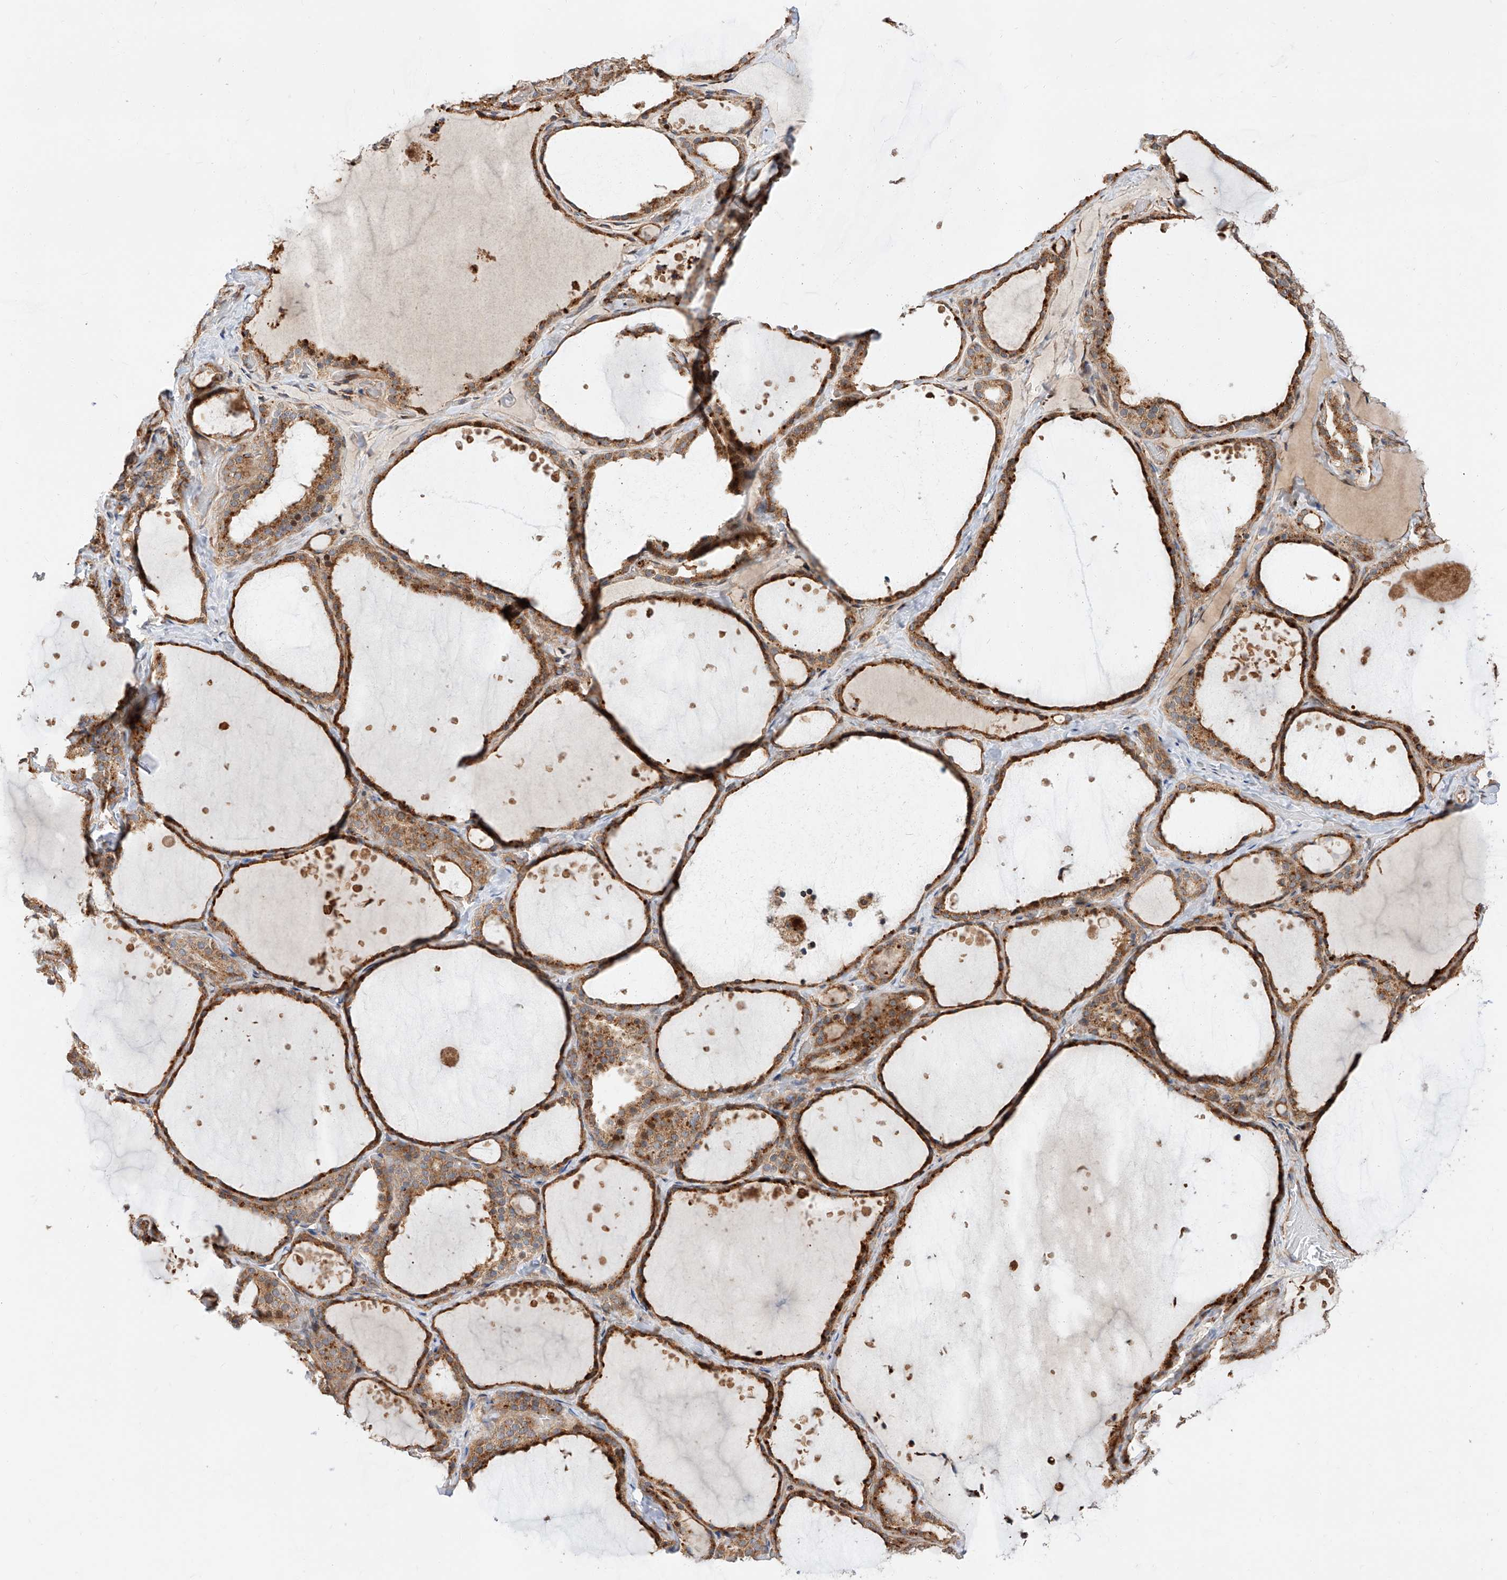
{"staining": {"intensity": "moderate", "quantity": ">75%", "location": "cytoplasmic/membranous"}, "tissue": "thyroid gland", "cell_type": "Glandular cells", "image_type": "normal", "snomed": [{"axis": "morphology", "description": "Normal tissue, NOS"}, {"axis": "topography", "description": "Thyroid gland"}], "caption": "Moderate cytoplasmic/membranous protein positivity is present in about >75% of glandular cells in thyroid gland.", "gene": "DIRAS3", "patient": {"sex": "female", "age": 44}}